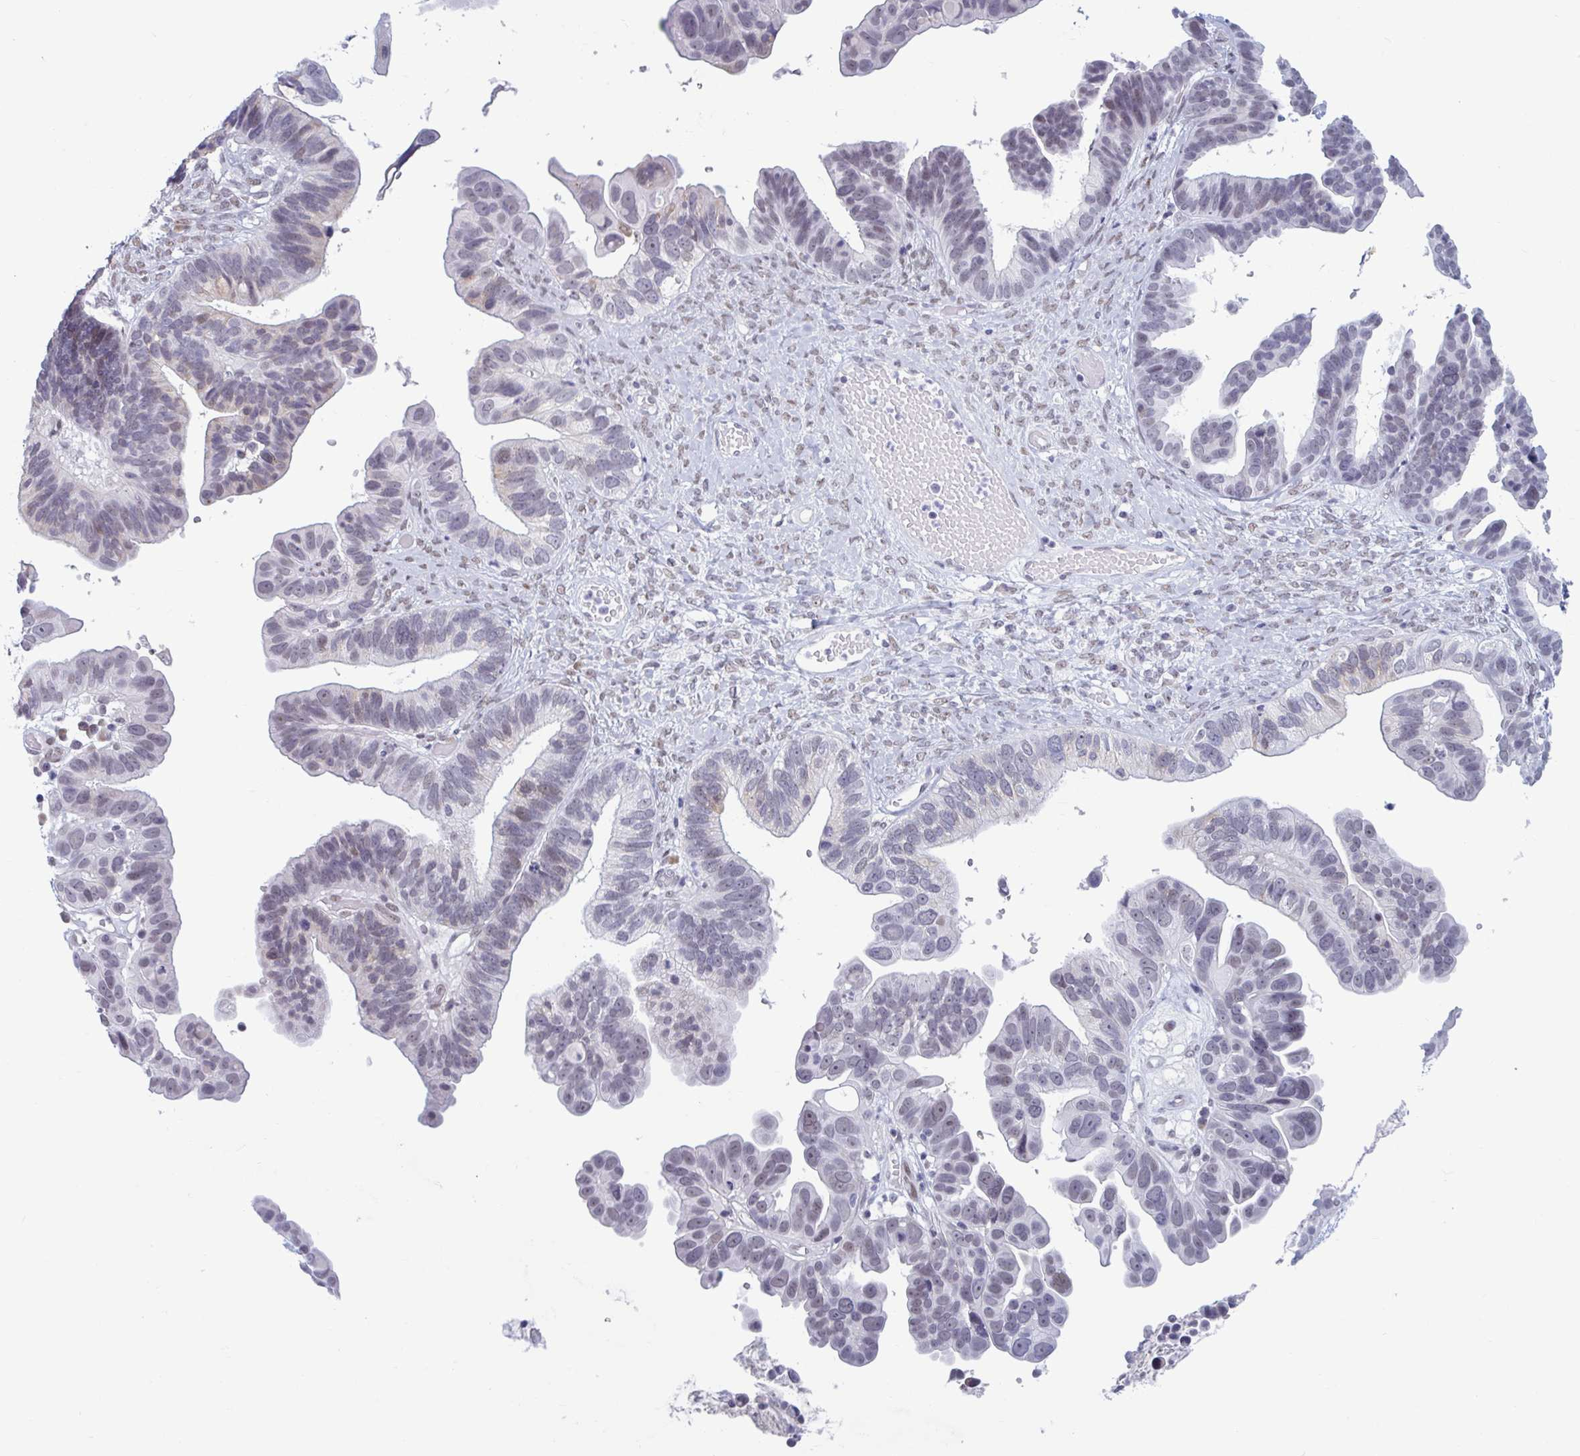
{"staining": {"intensity": "negative", "quantity": "none", "location": "none"}, "tissue": "ovarian cancer", "cell_type": "Tumor cells", "image_type": "cancer", "snomed": [{"axis": "morphology", "description": "Cystadenocarcinoma, serous, NOS"}, {"axis": "topography", "description": "Ovary"}], "caption": "An IHC micrograph of ovarian serous cystadenocarcinoma is shown. There is no staining in tumor cells of ovarian serous cystadenocarcinoma.", "gene": "MSMB", "patient": {"sex": "female", "age": 56}}